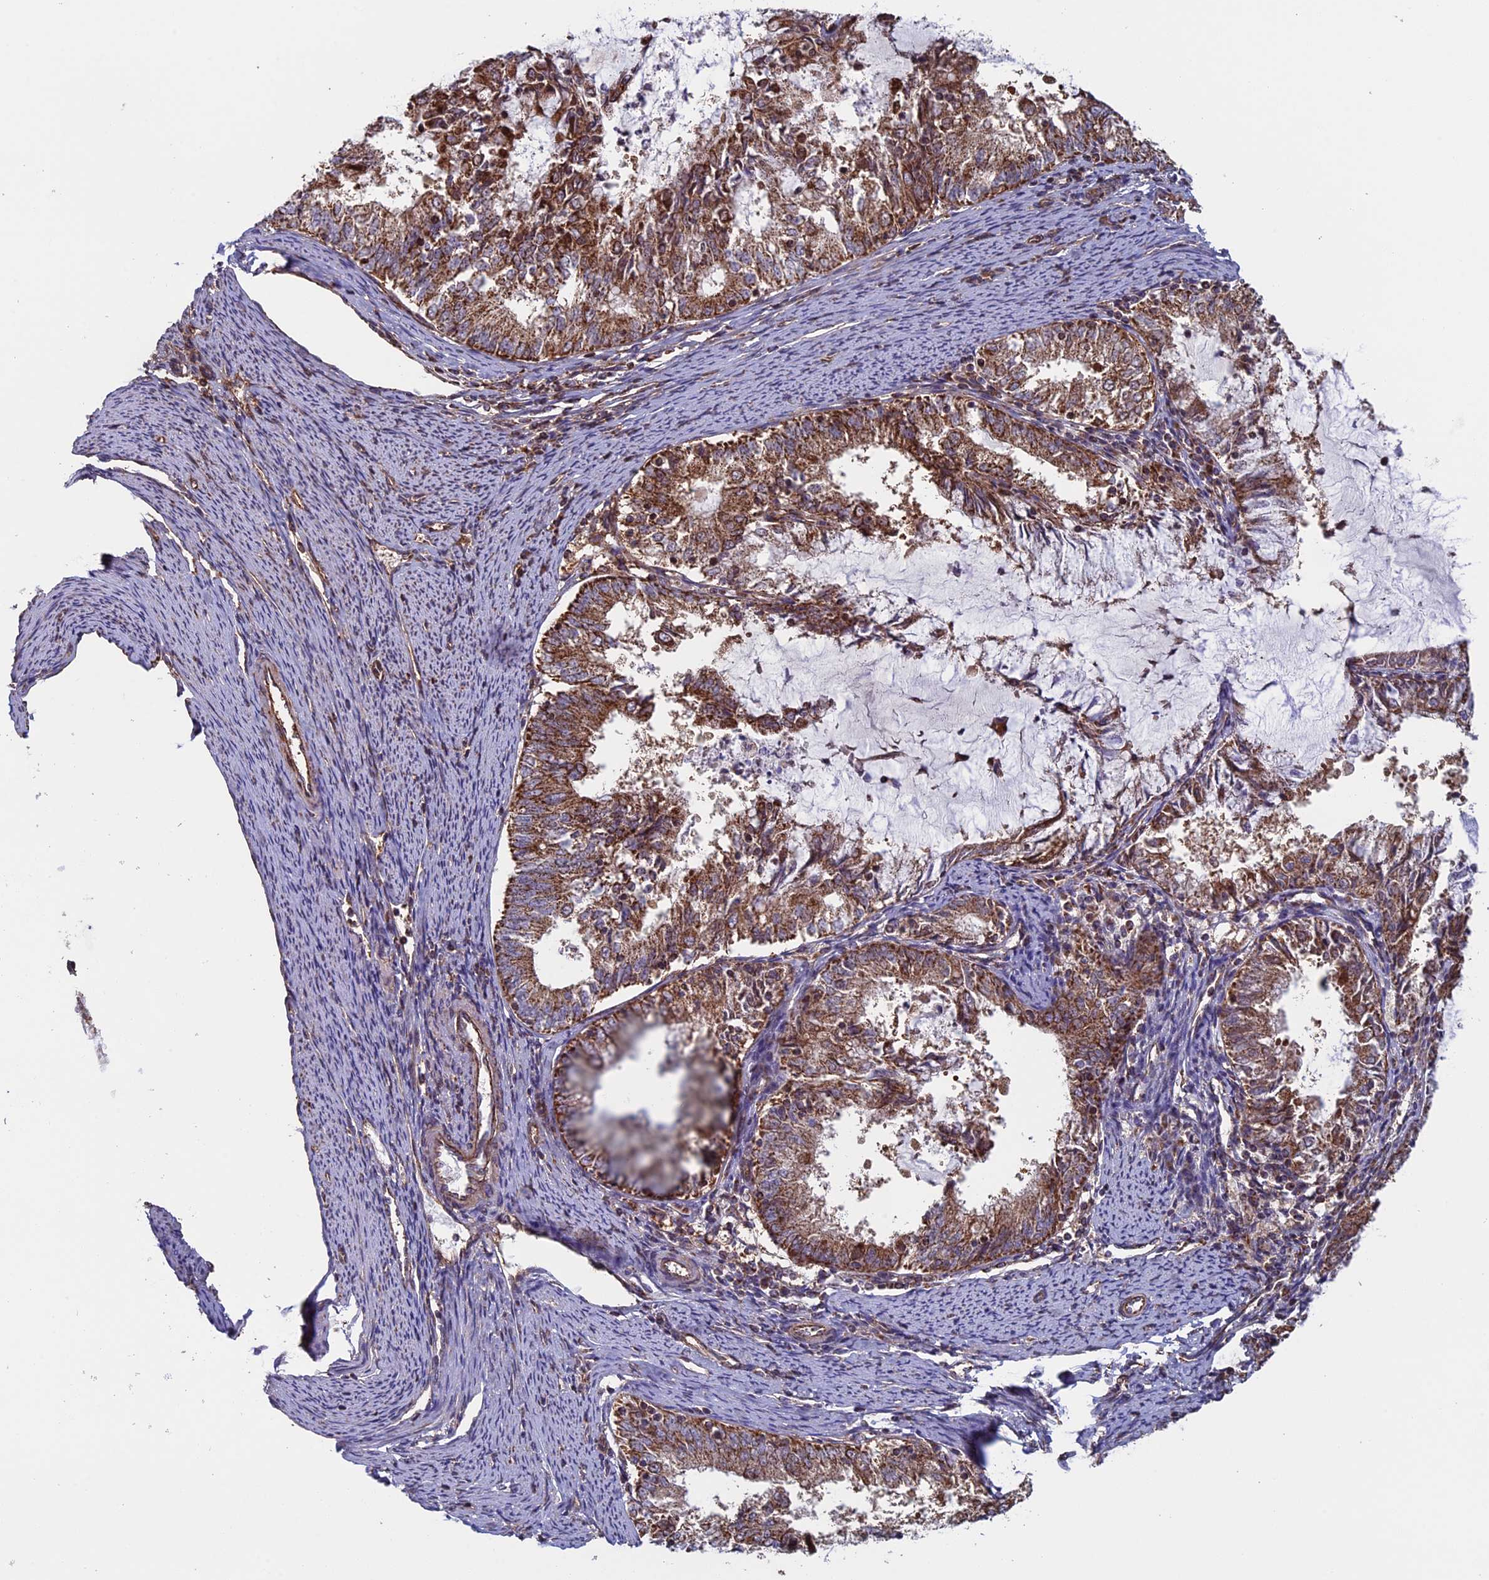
{"staining": {"intensity": "strong", "quantity": ">75%", "location": "cytoplasmic/membranous"}, "tissue": "endometrial cancer", "cell_type": "Tumor cells", "image_type": "cancer", "snomed": [{"axis": "morphology", "description": "Adenocarcinoma, NOS"}, {"axis": "topography", "description": "Endometrium"}], "caption": "Endometrial cancer (adenocarcinoma) tissue reveals strong cytoplasmic/membranous expression in approximately >75% of tumor cells The protein is shown in brown color, while the nuclei are stained blue.", "gene": "CCDC8", "patient": {"sex": "female", "age": 57}}